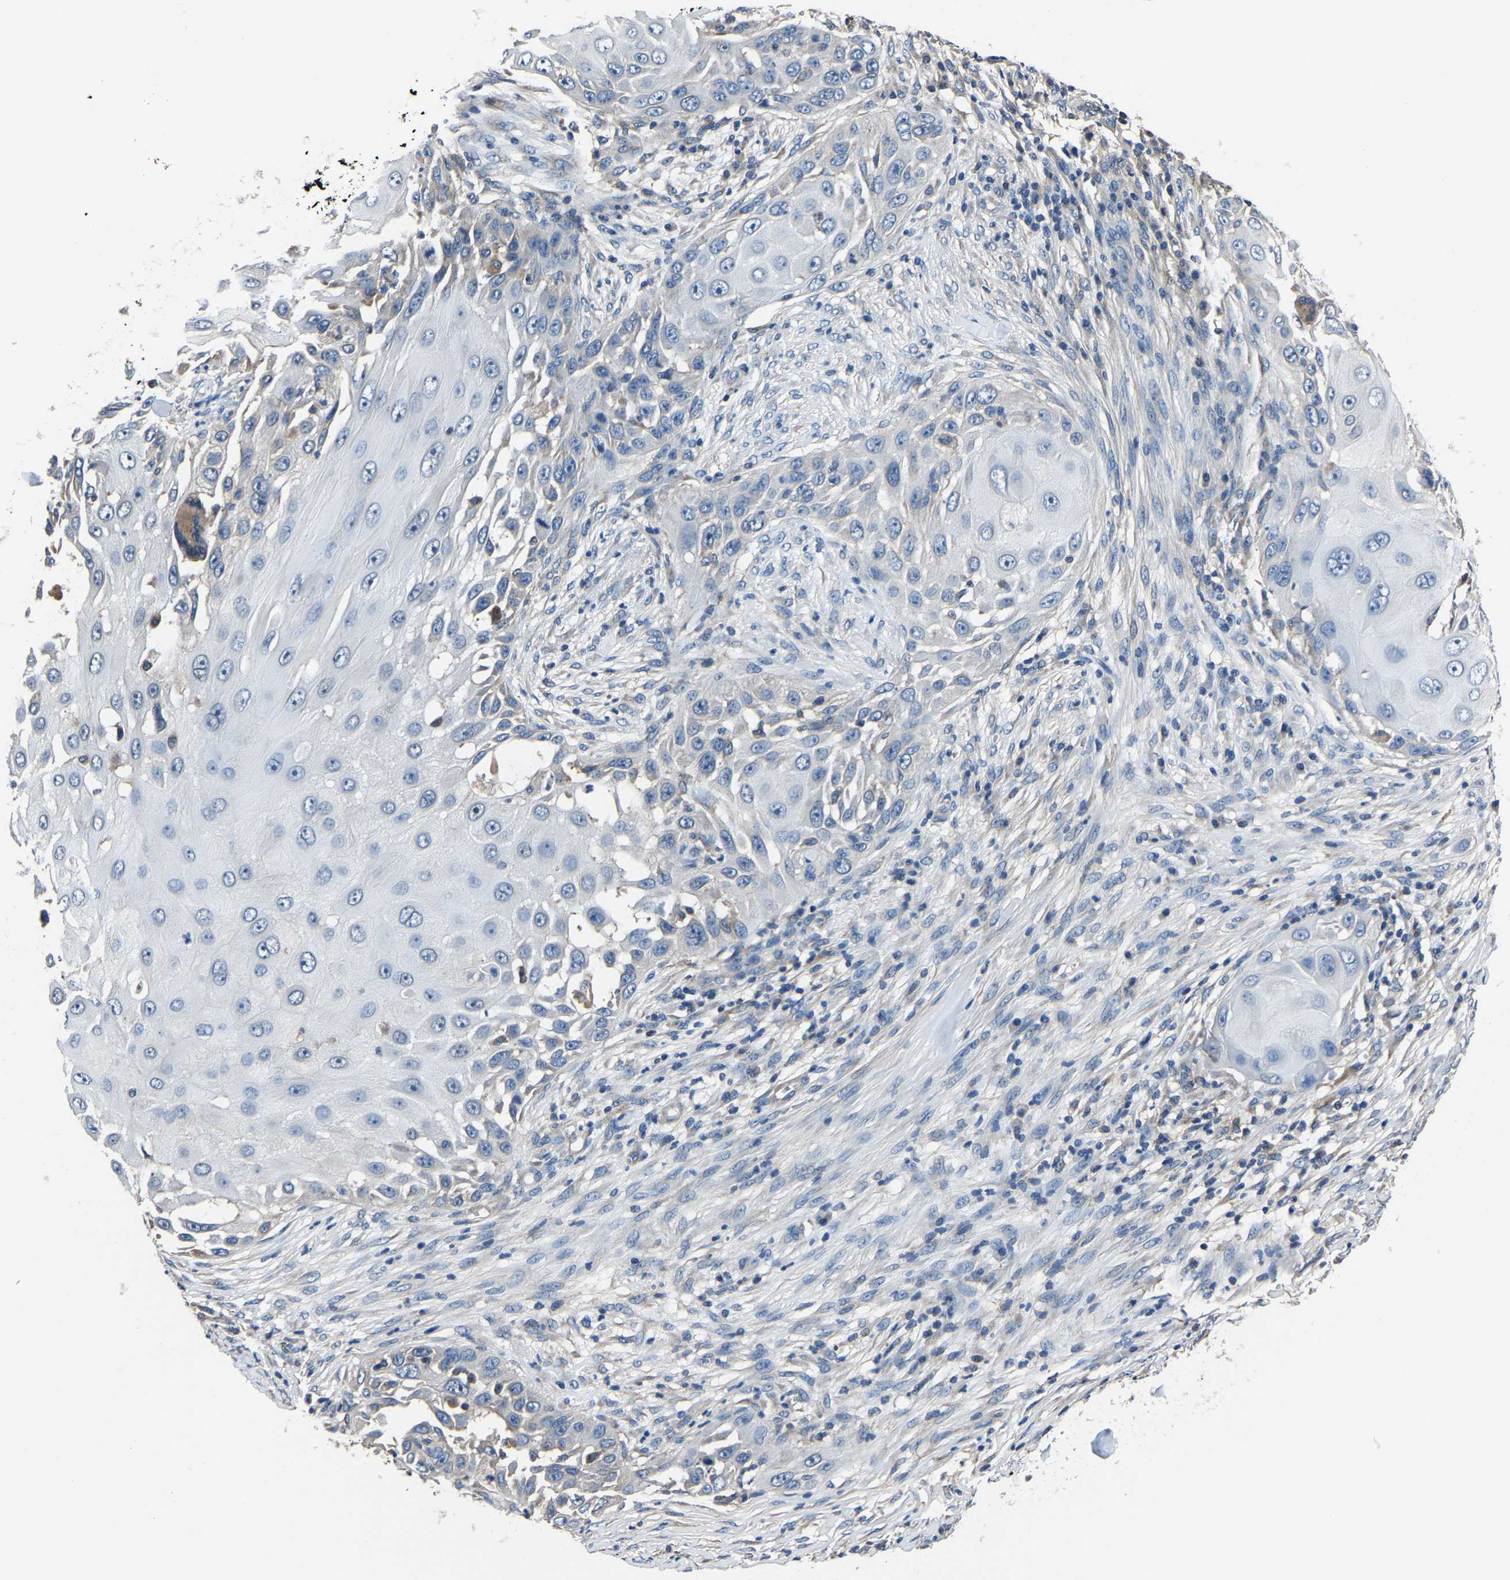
{"staining": {"intensity": "weak", "quantity": "25%-75%", "location": "cytoplasmic/membranous"}, "tissue": "skin cancer", "cell_type": "Tumor cells", "image_type": "cancer", "snomed": [{"axis": "morphology", "description": "Squamous cell carcinoma, NOS"}, {"axis": "topography", "description": "Skin"}], "caption": "Weak cytoplasmic/membranous protein expression is identified in approximately 25%-75% of tumor cells in skin cancer.", "gene": "STRBP", "patient": {"sex": "female", "age": 44}}